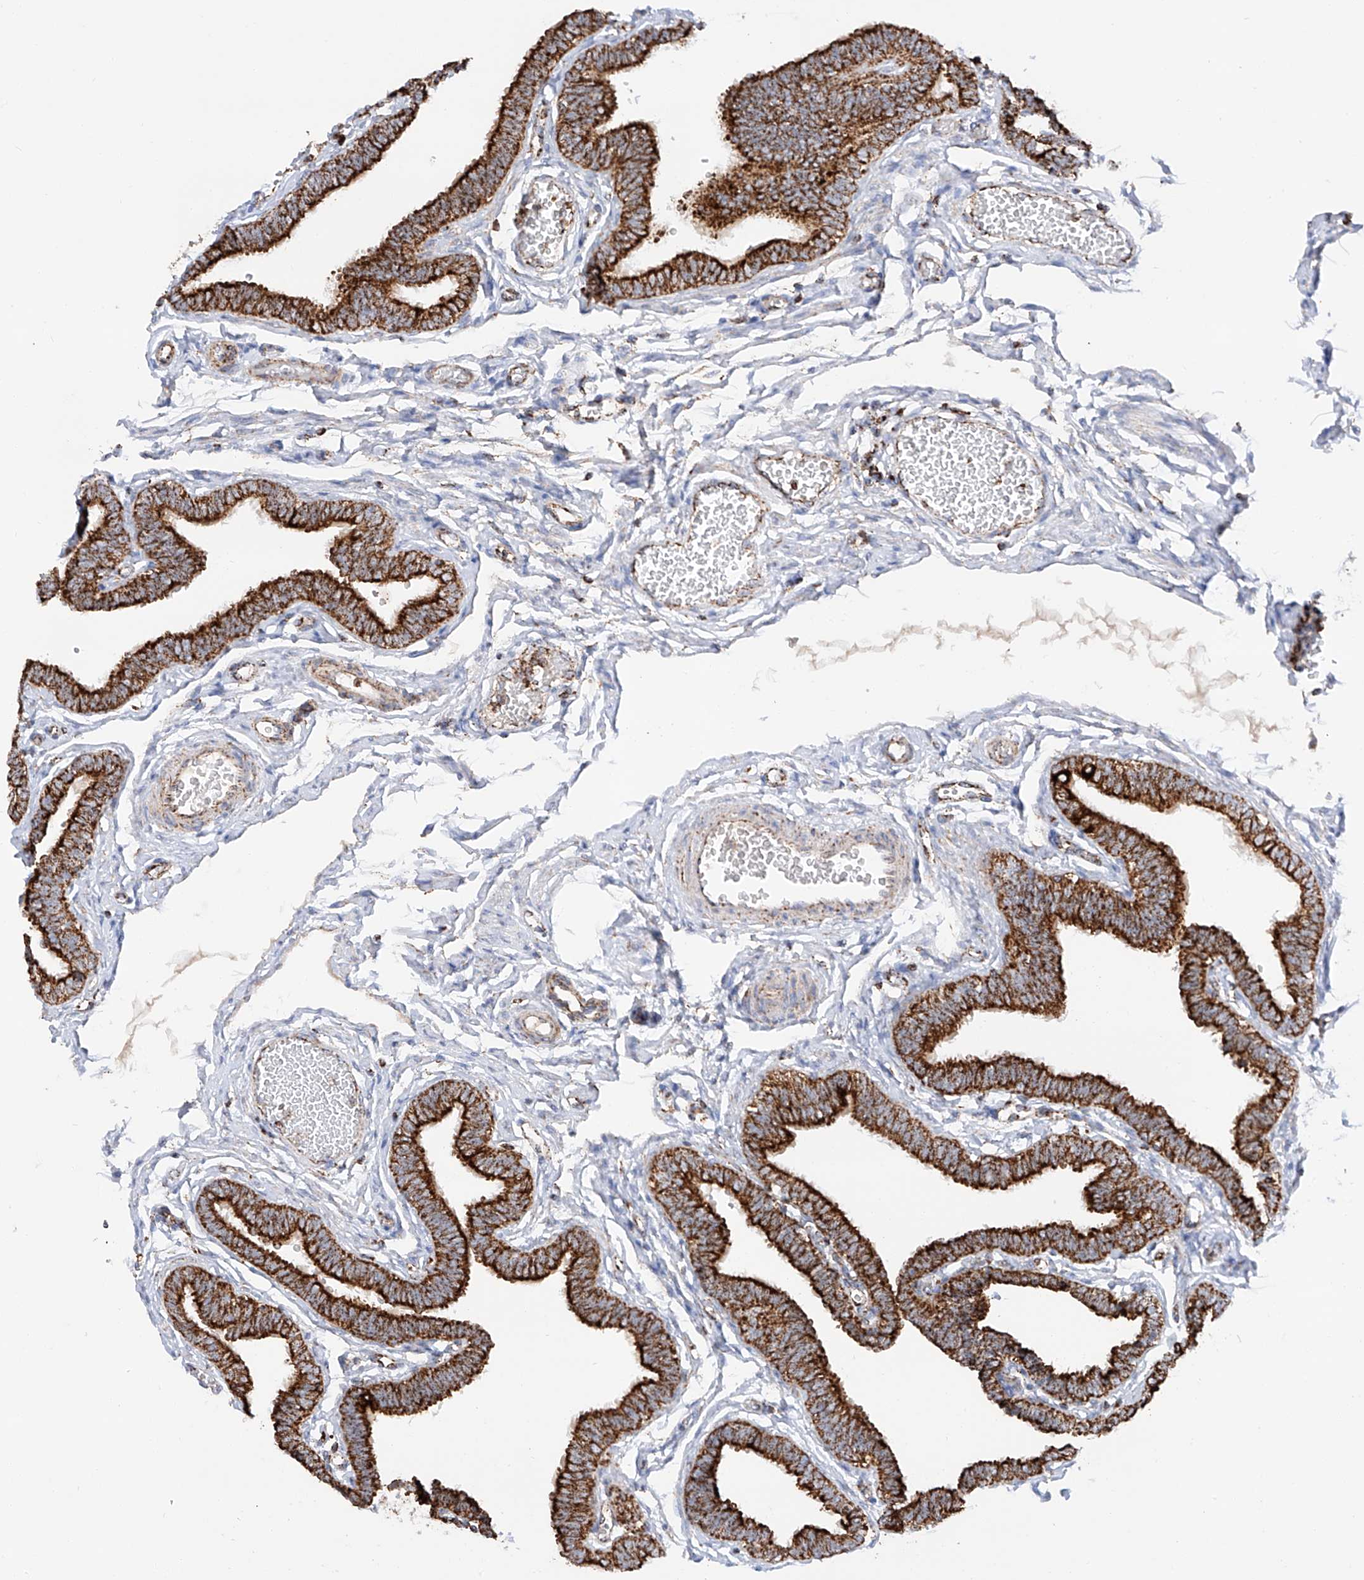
{"staining": {"intensity": "strong", "quantity": ">75%", "location": "cytoplasmic/membranous"}, "tissue": "fallopian tube", "cell_type": "Glandular cells", "image_type": "normal", "snomed": [{"axis": "morphology", "description": "Normal tissue, NOS"}, {"axis": "topography", "description": "Fallopian tube"}, {"axis": "topography", "description": "Ovary"}], "caption": "Immunohistochemistry (IHC) (DAB (3,3'-diaminobenzidine)) staining of unremarkable fallopian tube exhibits strong cytoplasmic/membranous protein expression in about >75% of glandular cells. The protein of interest is stained brown, and the nuclei are stained in blue (DAB IHC with brightfield microscopy, high magnification).", "gene": "TTC27", "patient": {"sex": "female", "age": 23}}